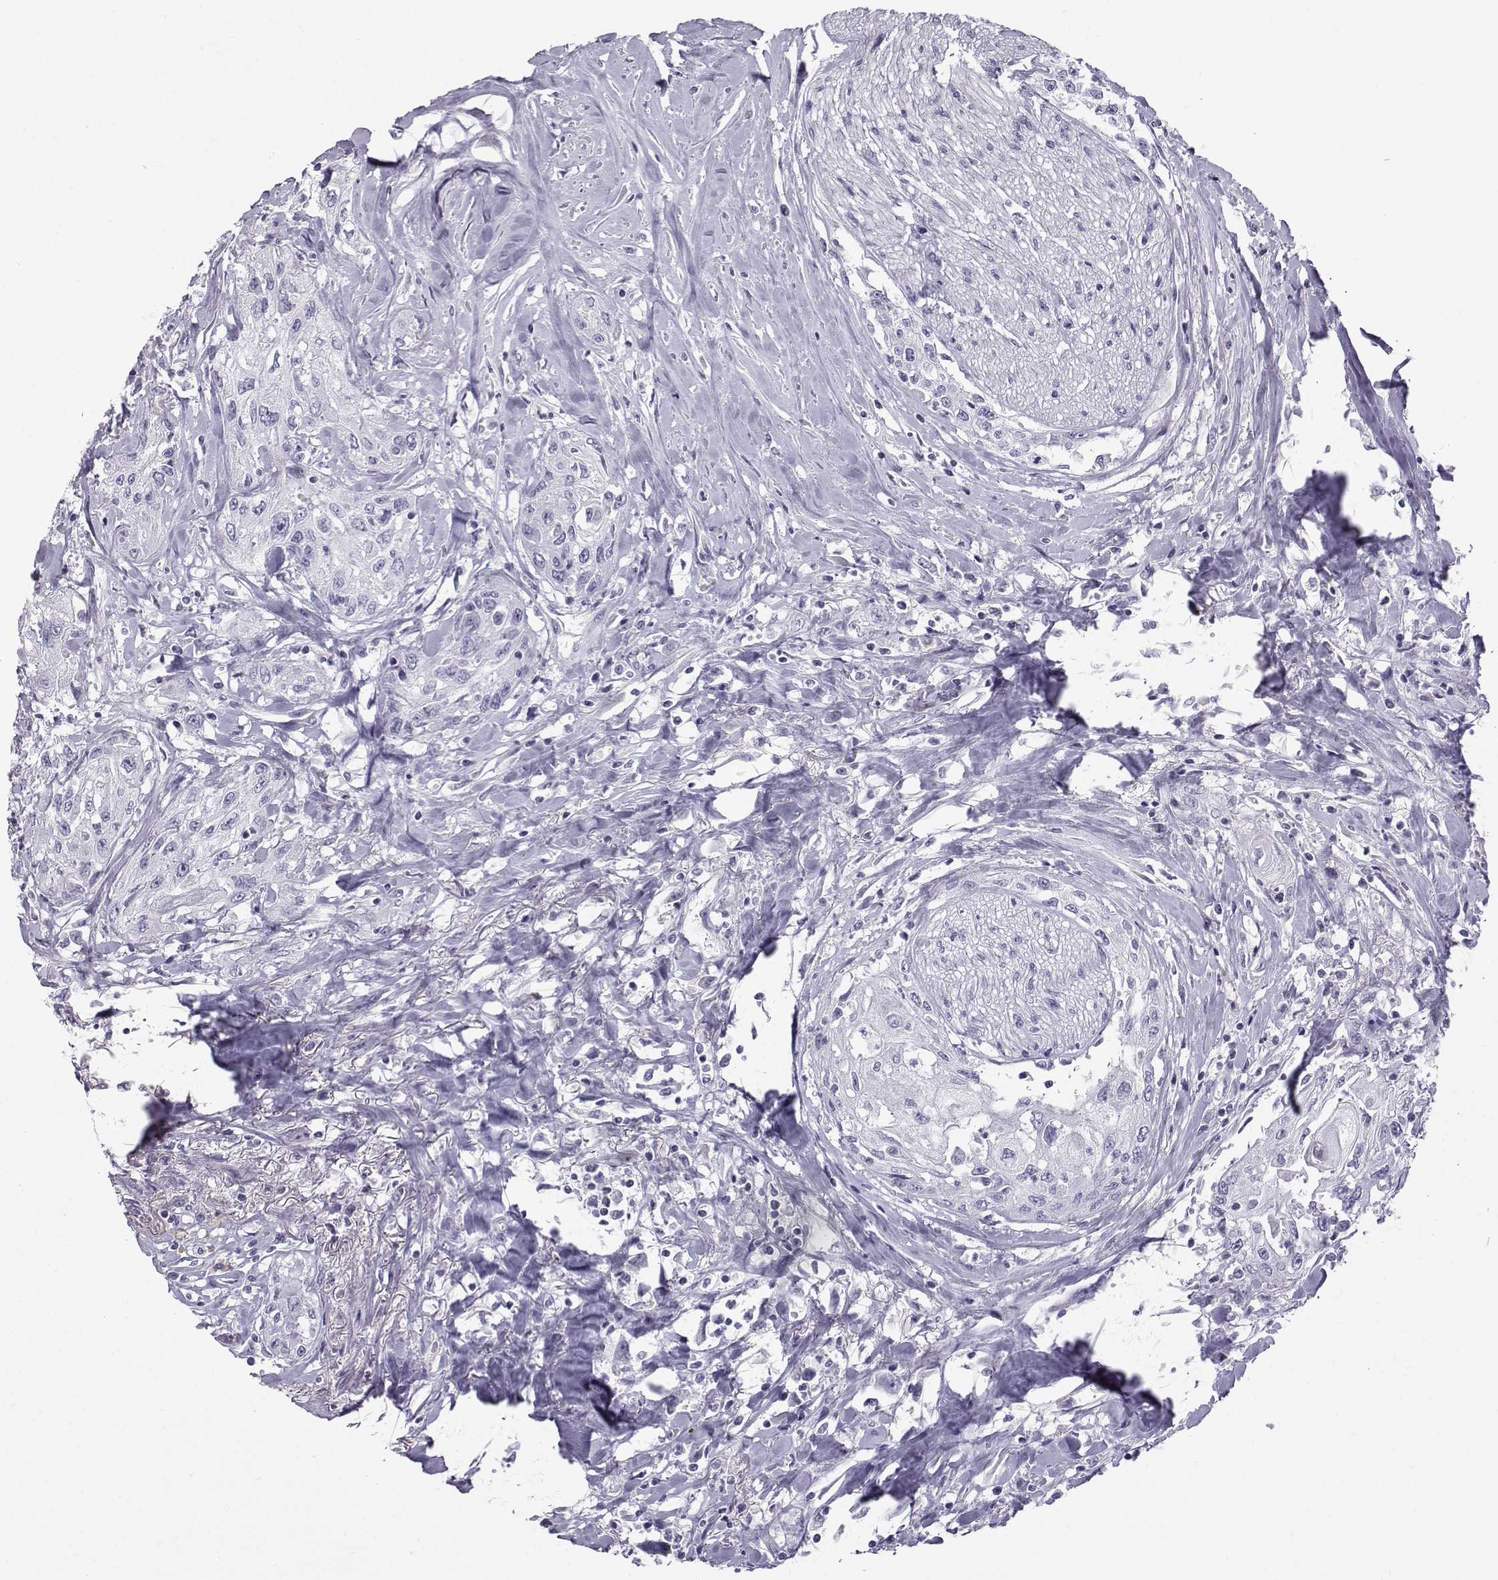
{"staining": {"intensity": "negative", "quantity": "none", "location": "none"}, "tissue": "head and neck cancer", "cell_type": "Tumor cells", "image_type": "cancer", "snomed": [{"axis": "morphology", "description": "Normal tissue, NOS"}, {"axis": "morphology", "description": "Squamous cell carcinoma, NOS"}, {"axis": "topography", "description": "Oral tissue"}, {"axis": "topography", "description": "Peripheral nerve tissue"}, {"axis": "topography", "description": "Head-Neck"}], "caption": "A photomicrograph of head and neck cancer (squamous cell carcinoma) stained for a protein shows no brown staining in tumor cells.", "gene": "DMRT3", "patient": {"sex": "female", "age": 59}}